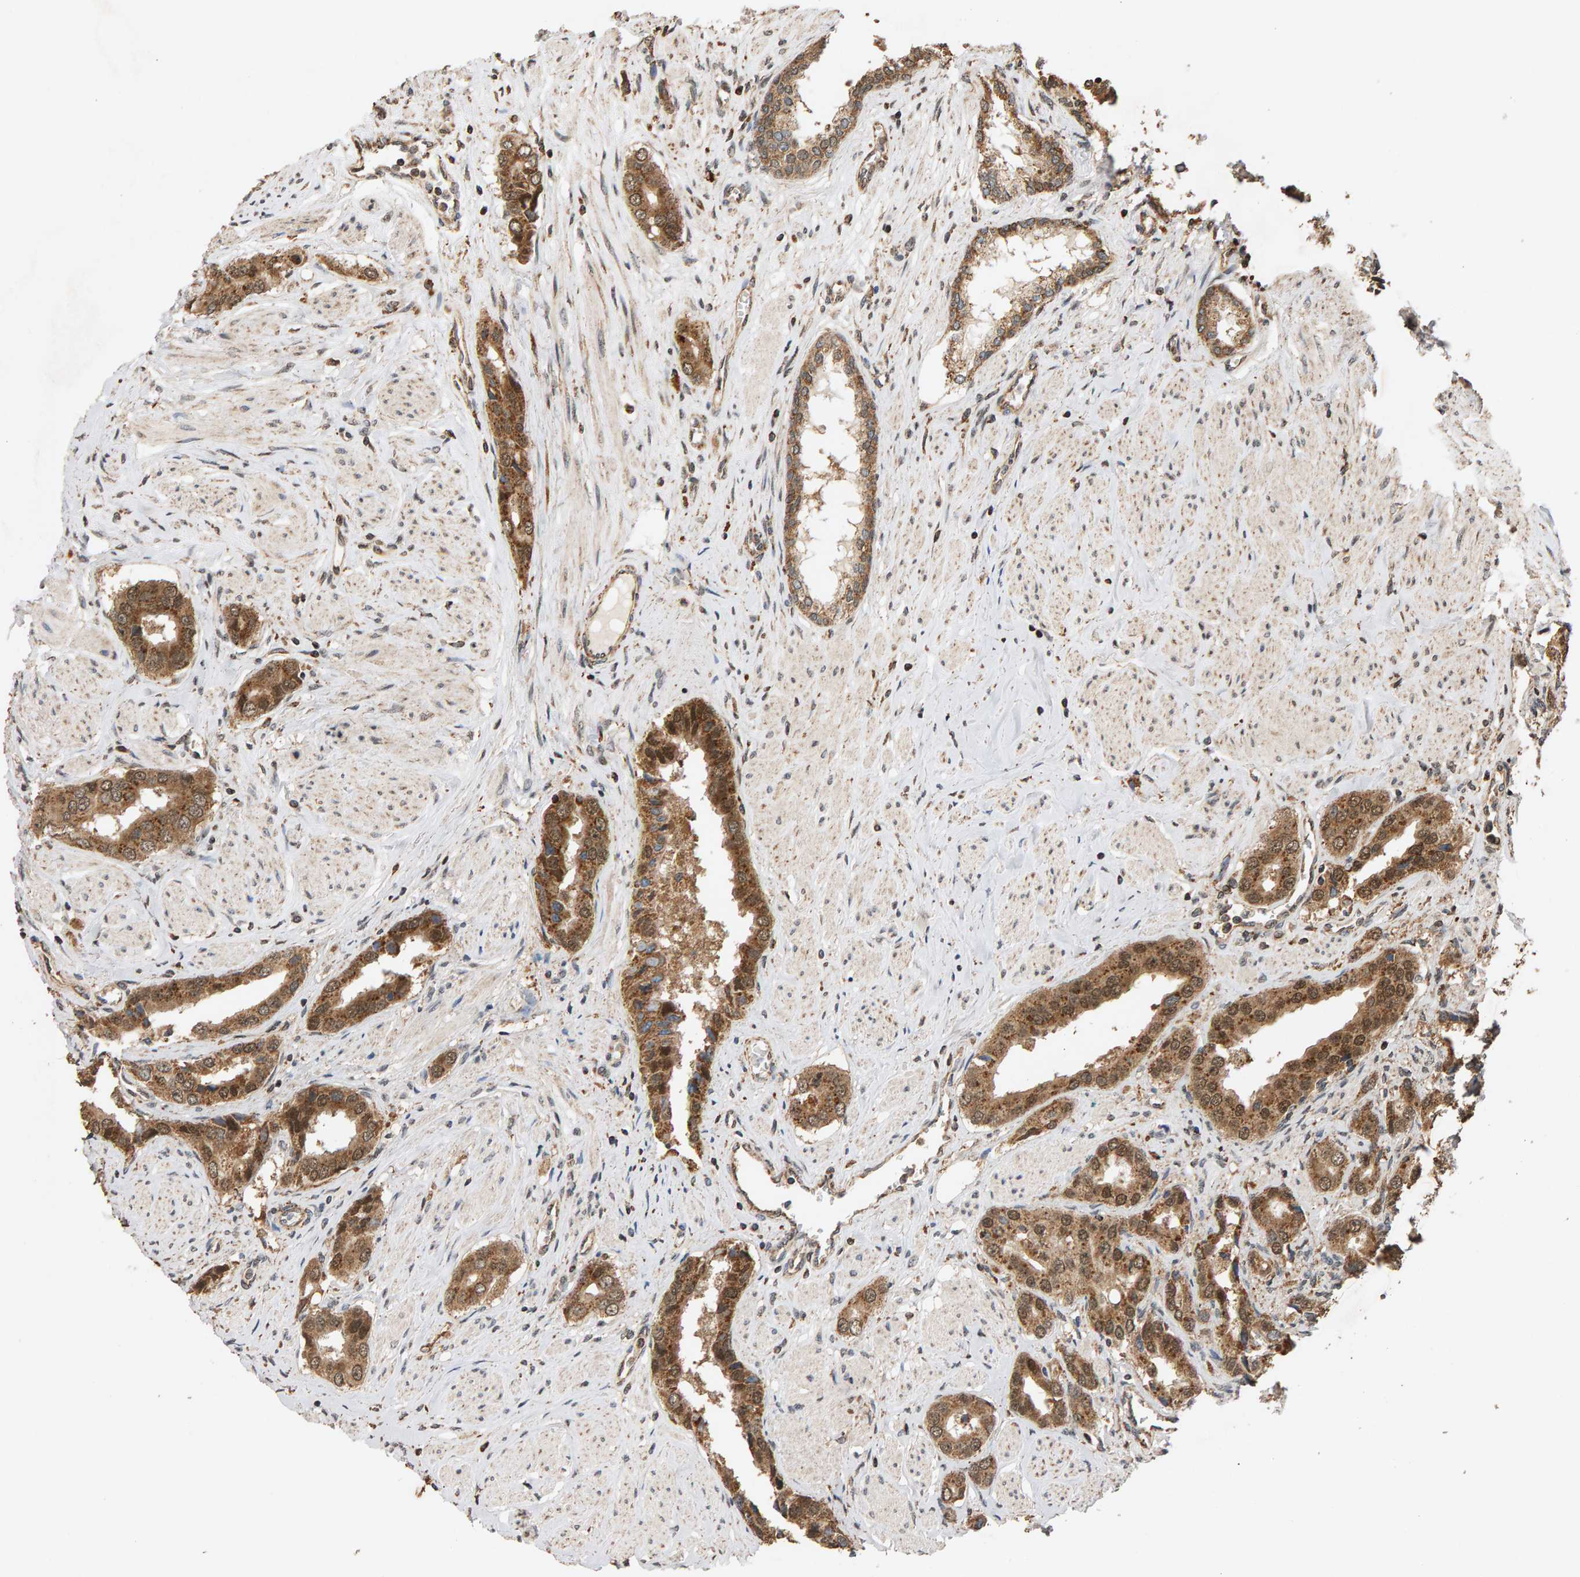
{"staining": {"intensity": "moderate", "quantity": ">75%", "location": "cytoplasmic/membranous,nuclear"}, "tissue": "prostate cancer", "cell_type": "Tumor cells", "image_type": "cancer", "snomed": [{"axis": "morphology", "description": "Adenocarcinoma, High grade"}, {"axis": "topography", "description": "Prostate"}], "caption": "Immunohistochemistry (IHC) (DAB) staining of human prostate cancer reveals moderate cytoplasmic/membranous and nuclear protein staining in about >75% of tumor cells.", "gene": "GSTK1", "patient": {"sex": "male", "age": 52}}